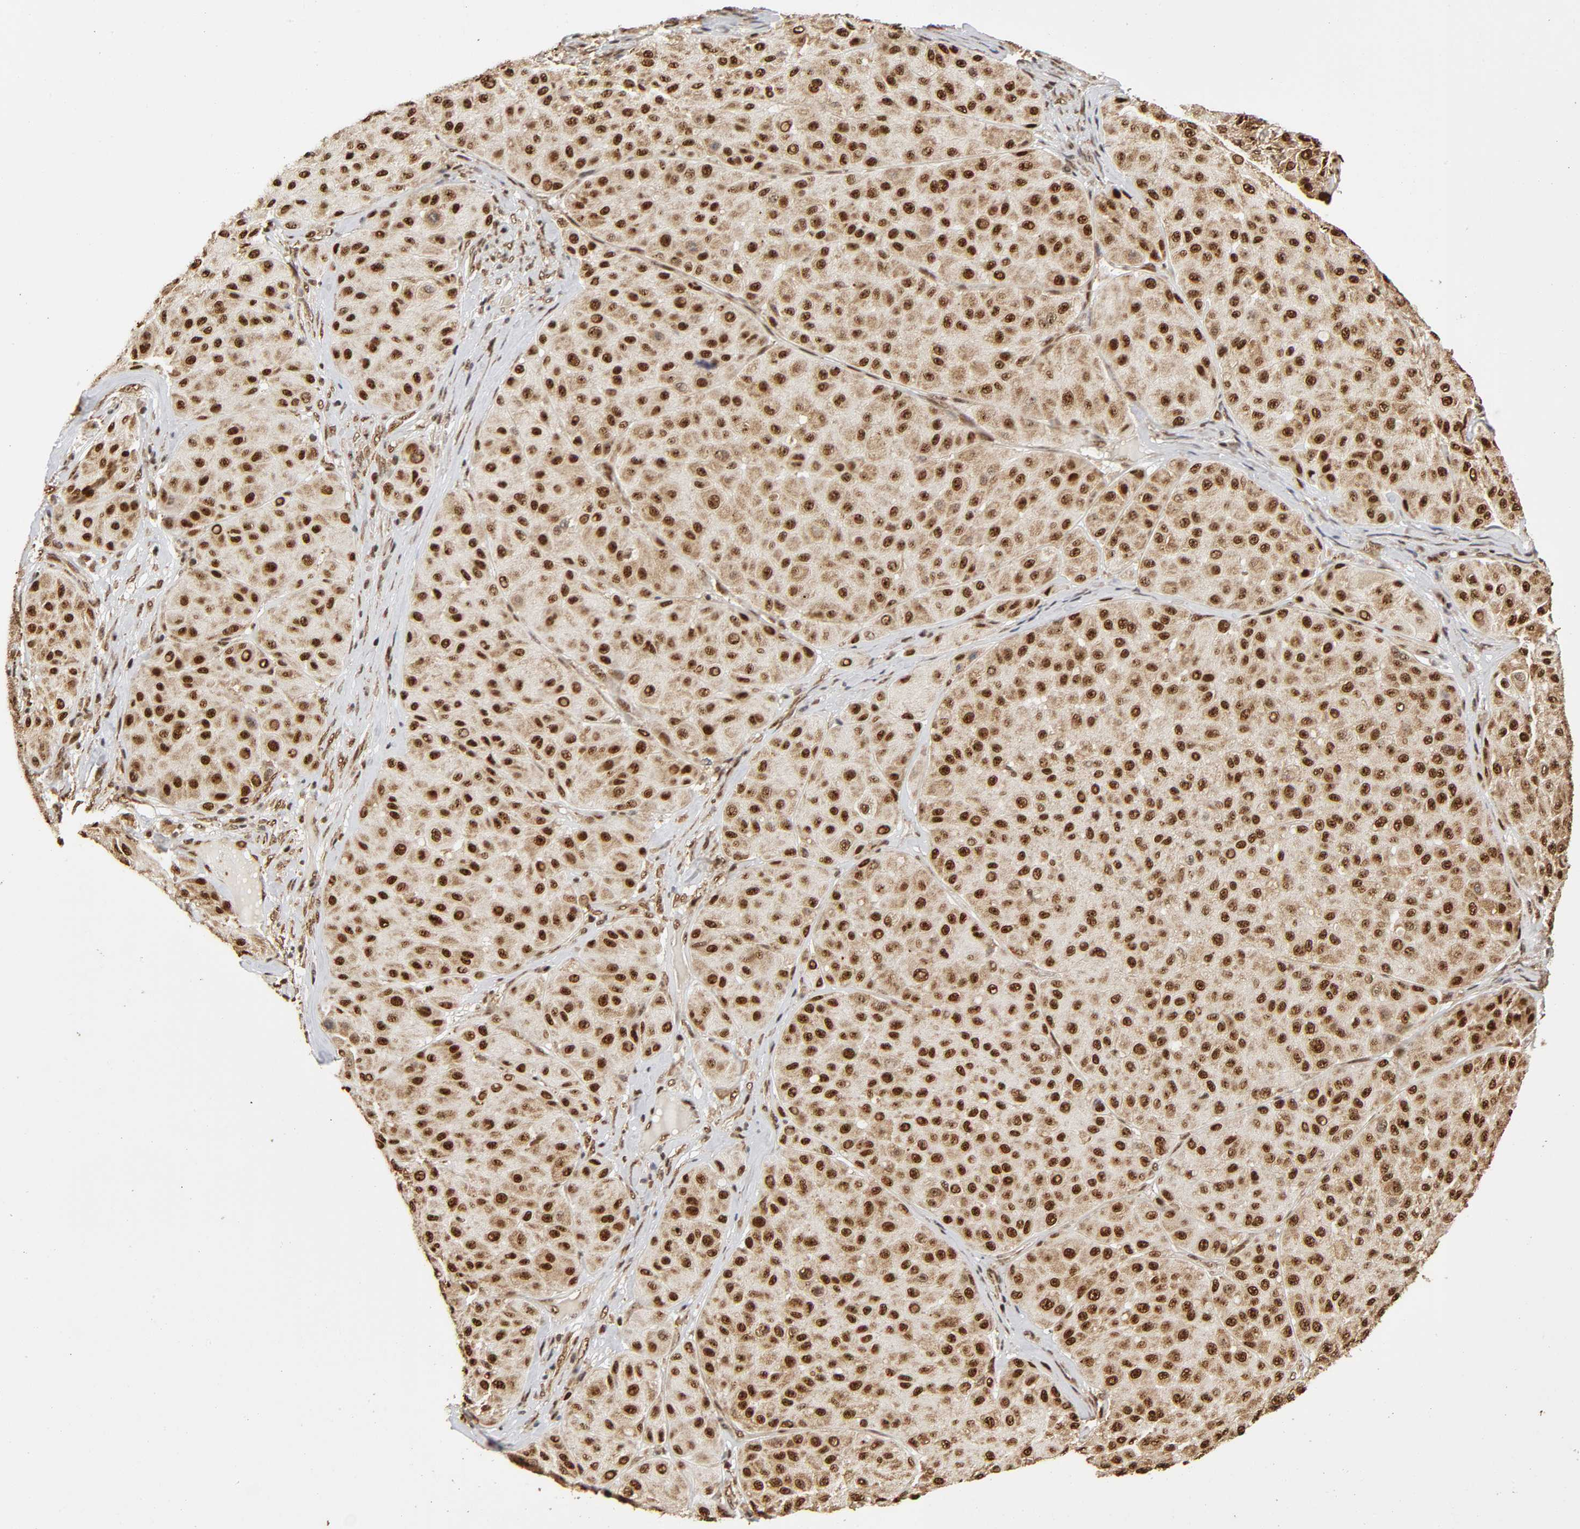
{"staining": {"intensity": "strong", "quantity": ">75%", "location": "cytoplasmic/membranous,nuclear"}, "tissue": "melanoma", "cell_type": "Tumor cells", "image_type": "cancer", "snomed": [{"axis": "morphology", "description": "Normal tissue, NOS"}, {"axis": "morphology", "description": "Malignant melanoma, Metastatic site"}, {"axis": "topography", "description": "Skin"}], "caption": "Malignant melanoma (metastatic site) was stained to show a protein in brown. There is high levels of strong cytoplasmic/membranous and nuclear staining in about >75% of tumor cells.", "gene": "RNF122", "patient": {"sex": "male", "age": 41}}